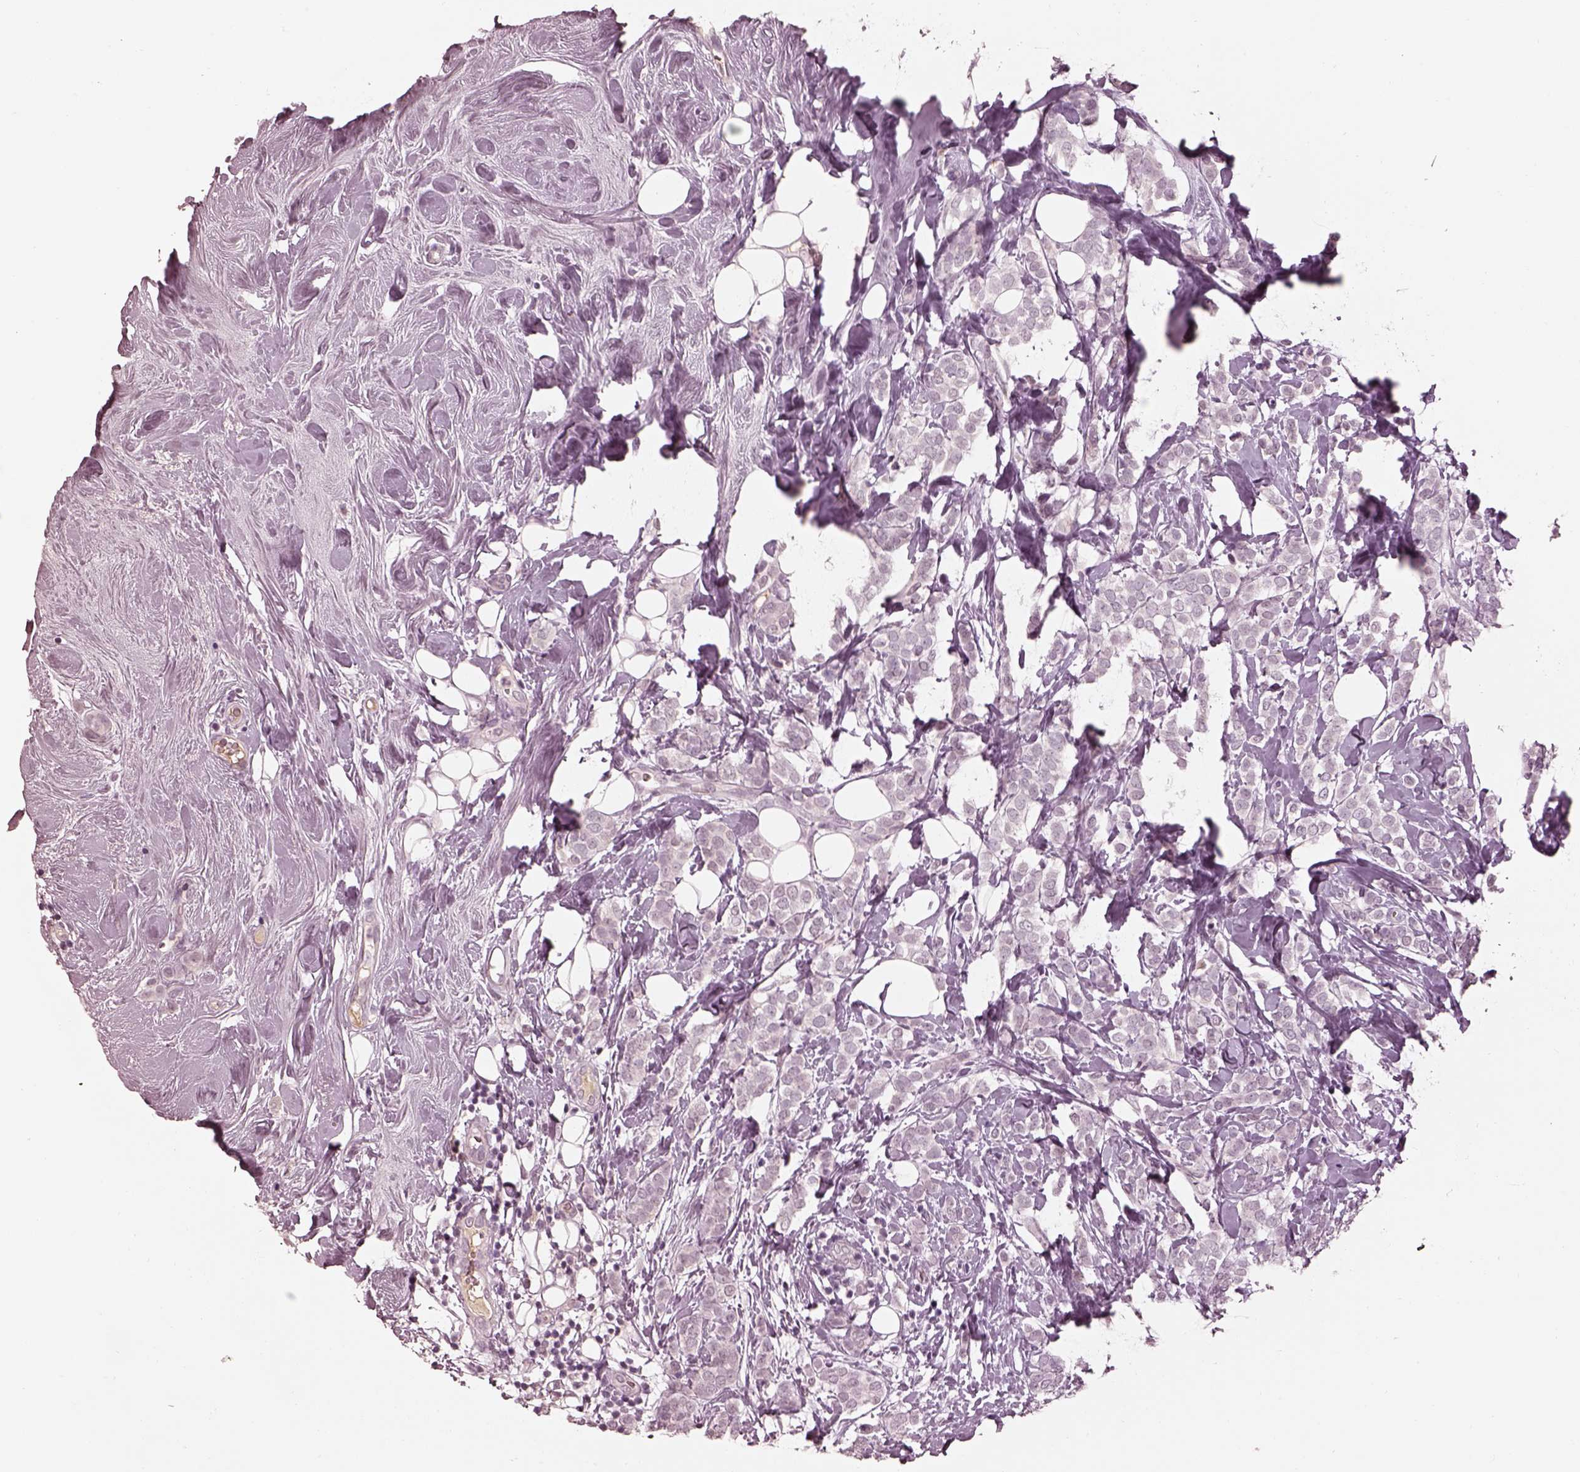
{"staining": {"intensity": "negative", "quantity": "none", "location": "none"}, "tissue": "breast cancer", "cell_type": "Tumor cells", "image_type": "cancer", "snomed": [{"axis": "morphology", "description": "Lobular carcinoma"}, {"axis": "topography", "description": "Breast"}], "caption": "Tumor cells show no significant positivity in breast cancer (lobular carcinoma). (Brightfield microscopy of DAB (3,3'-diaminobenzidine) immunohistochemistry at high magnification).", "gene": "KCNA2", "patient": {"sex": "female", "age": 49}}